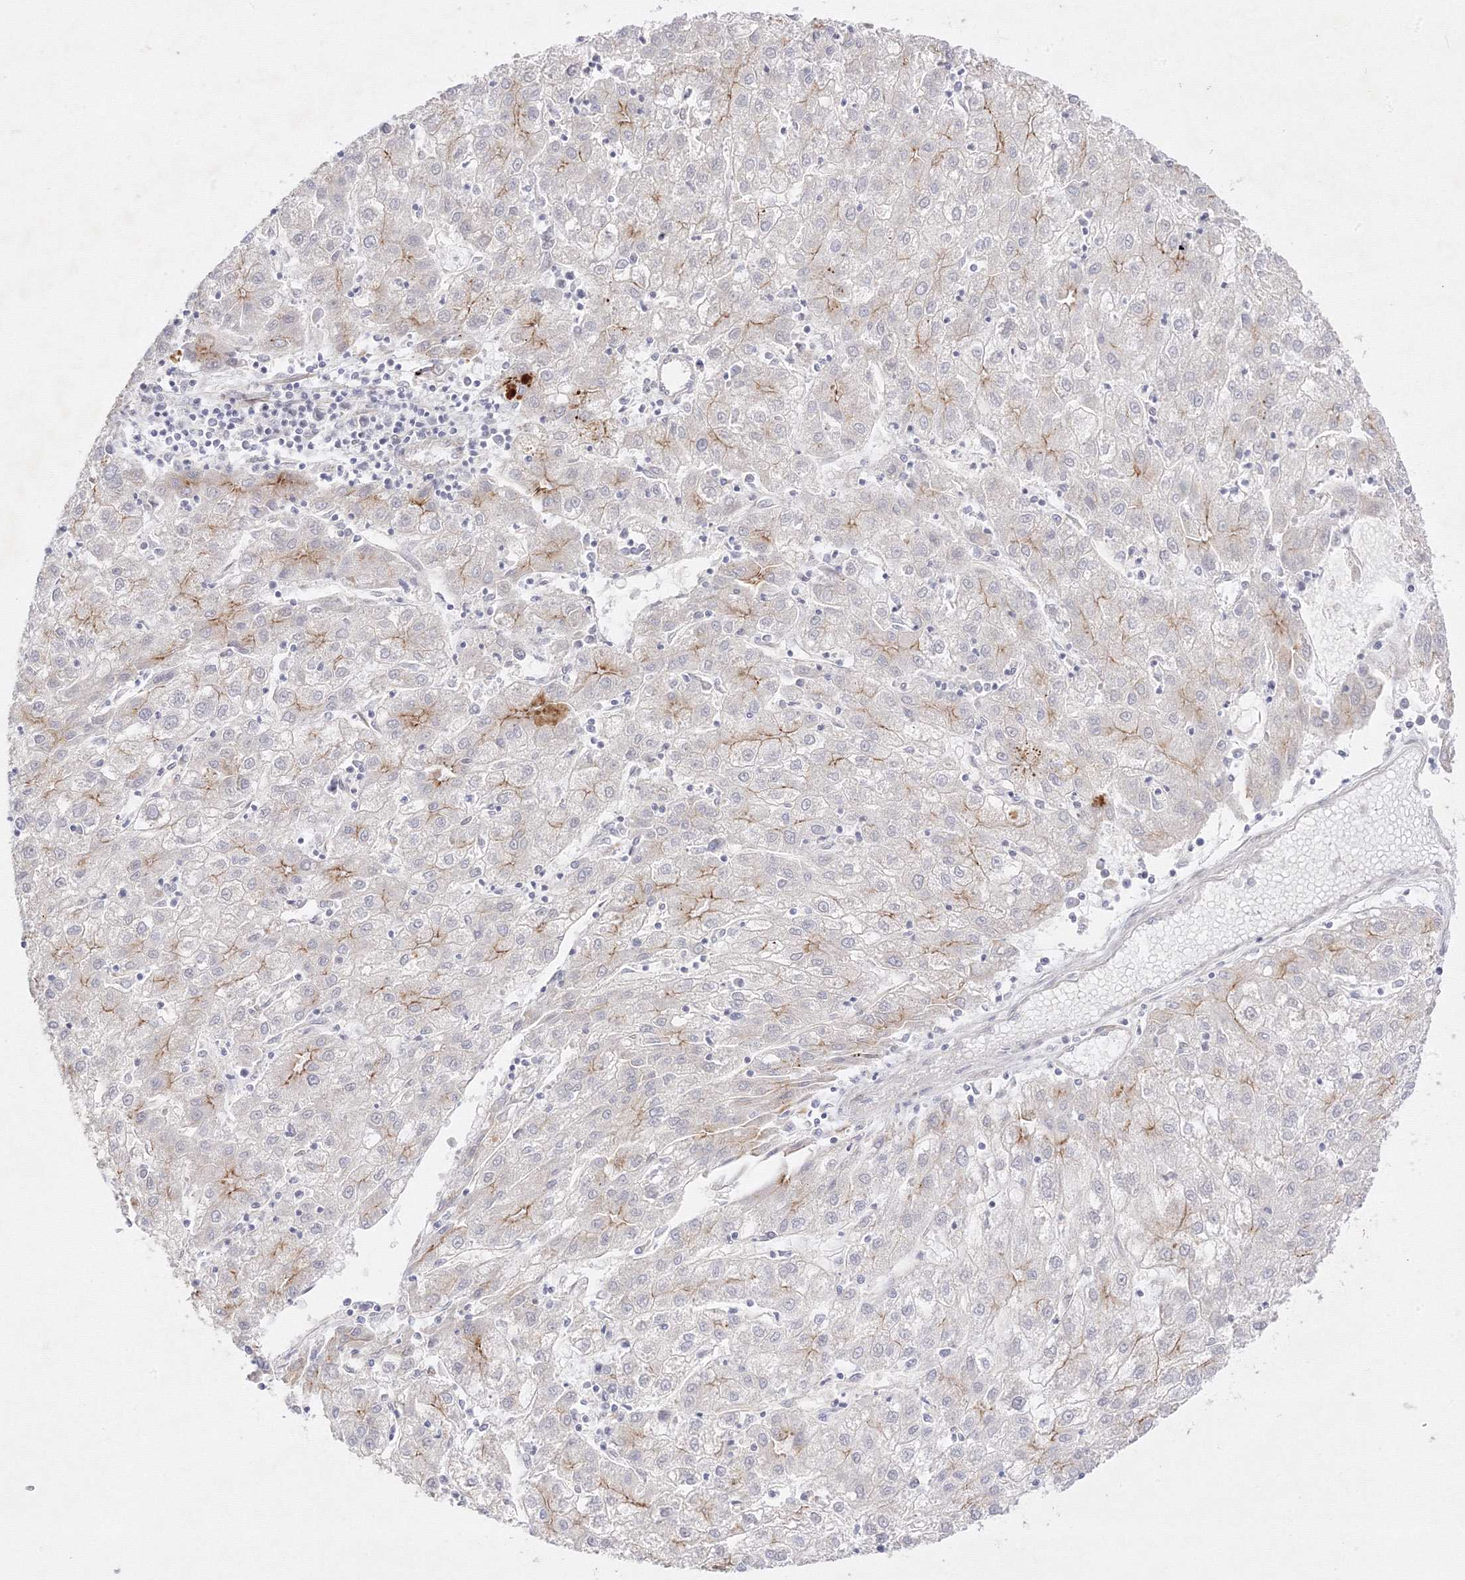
{"staining": {"intensity": "moderate", "quantity": "<25%", "location": "cytoplasmic/membranous"}, "tissue": "liver cancer", "cell_type": "Tumor cells", "image_type": "cancer", "snomed": [{"axis": "morphology", "description": "Carcinoma, Hepatocellular, NOS"}, {"axis": "topography", "description": "Liver"}], "caption": "Liver cancer (hepatocellular carcinoma) was stained to show a protein in brown. There is low levels of moderate cytoplasmic/membranous staining in about <25% of tumor cells.", "gene": "C2CD2", "patient": {"sex": "male", "age": 72}}